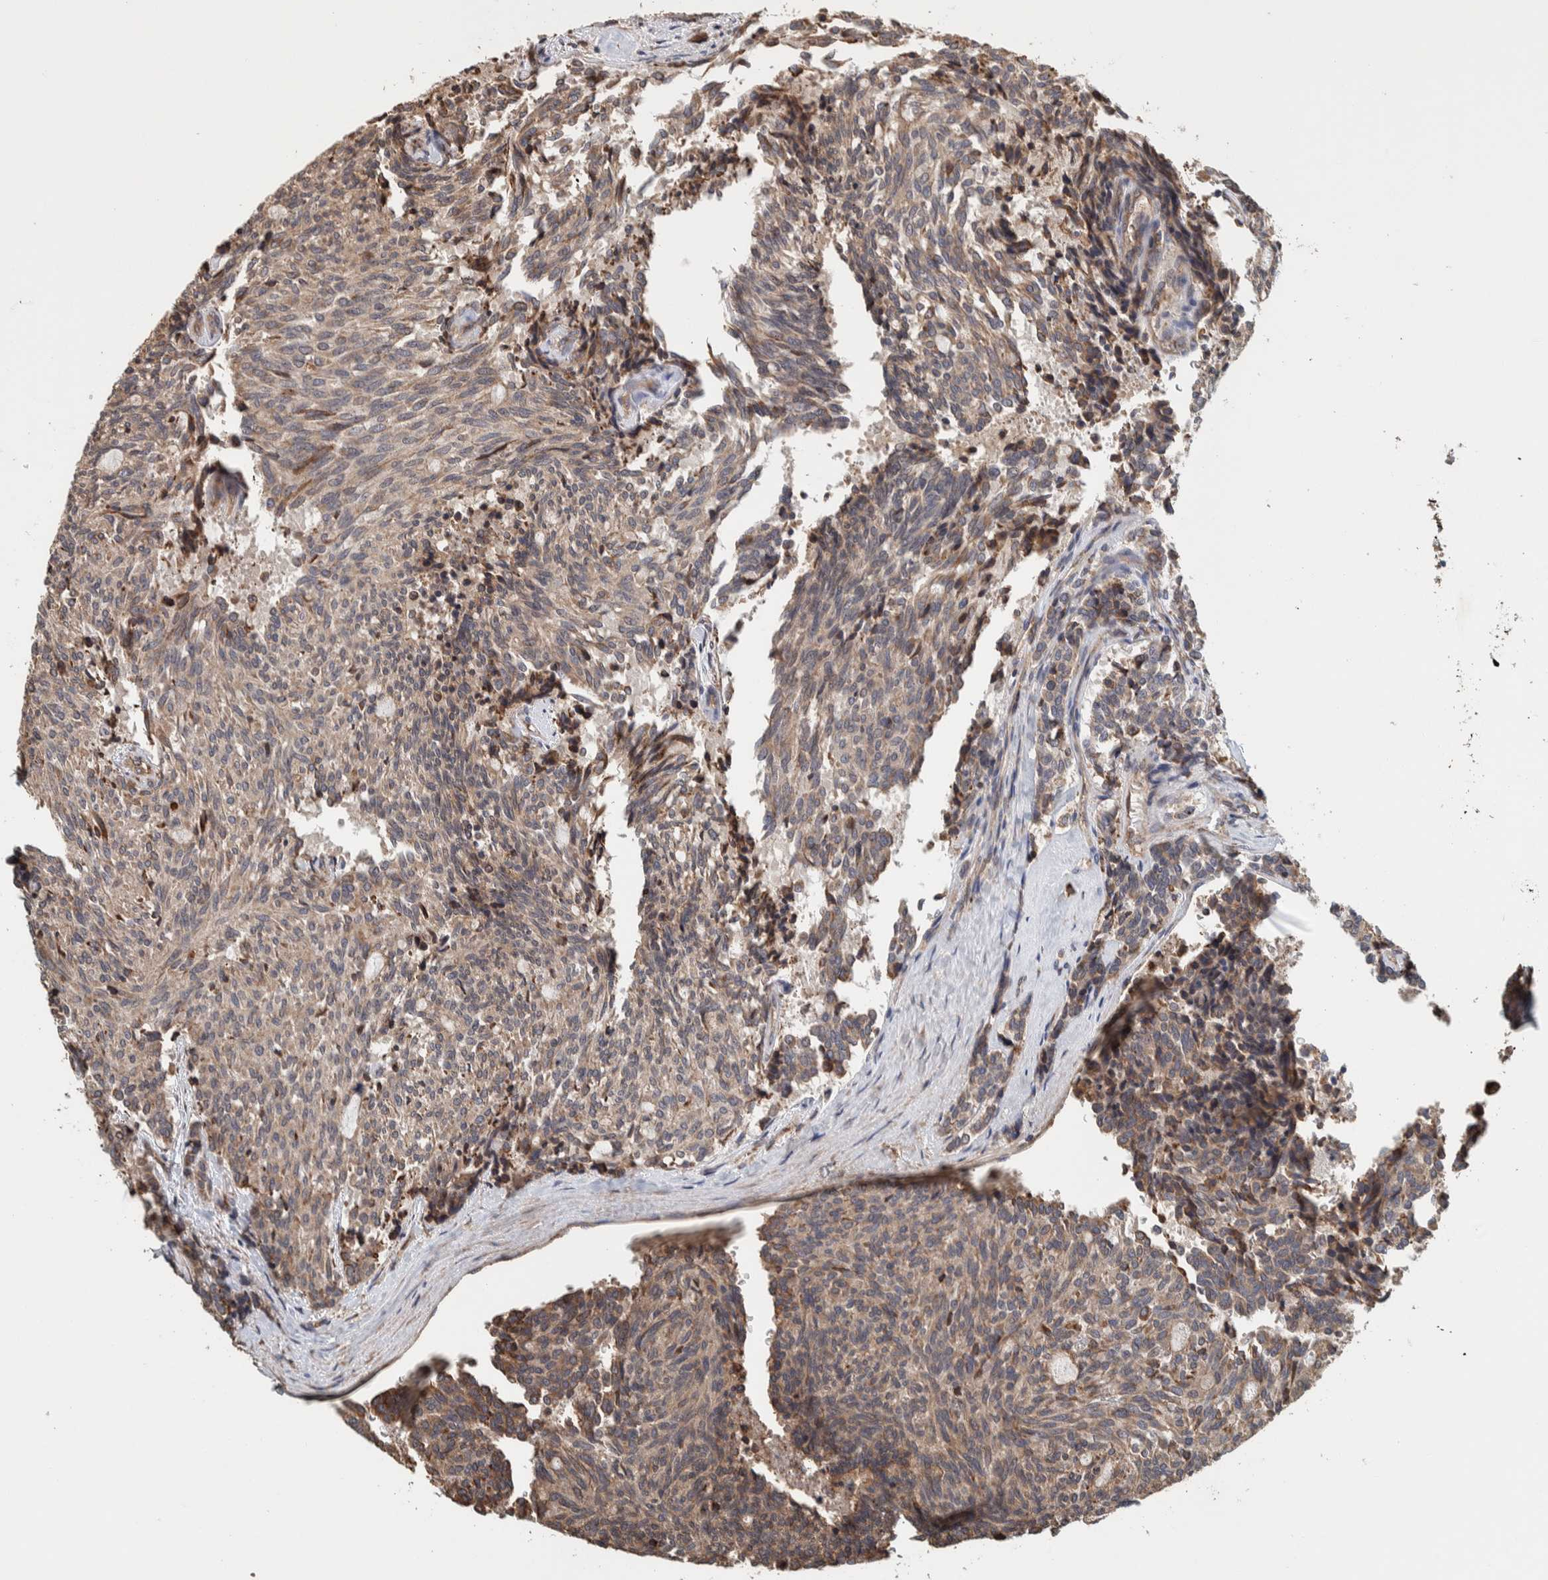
{"staining": {"intensity": "weak", "quantity": ">75%", "location": "cytoplasmic/membranous"}, "tissue": "carcinoid", "cell_type": "Tumor cells", "image_type": "cancer", "snomed": [{"axis": "morphology", "description": "Carcinoid, malignant, NOS"}, {"axis": "topography", "description": "Pancreas"}], "caption": "A histopathology image showing weak cytoplasmic/membranous expression in about >75% of tumor cells in carcinoid (malignant), as visualized by brown immunohistochemical staining.", "gene": "PLA2G3", "patient": {"sex": "female", "age": 54}}